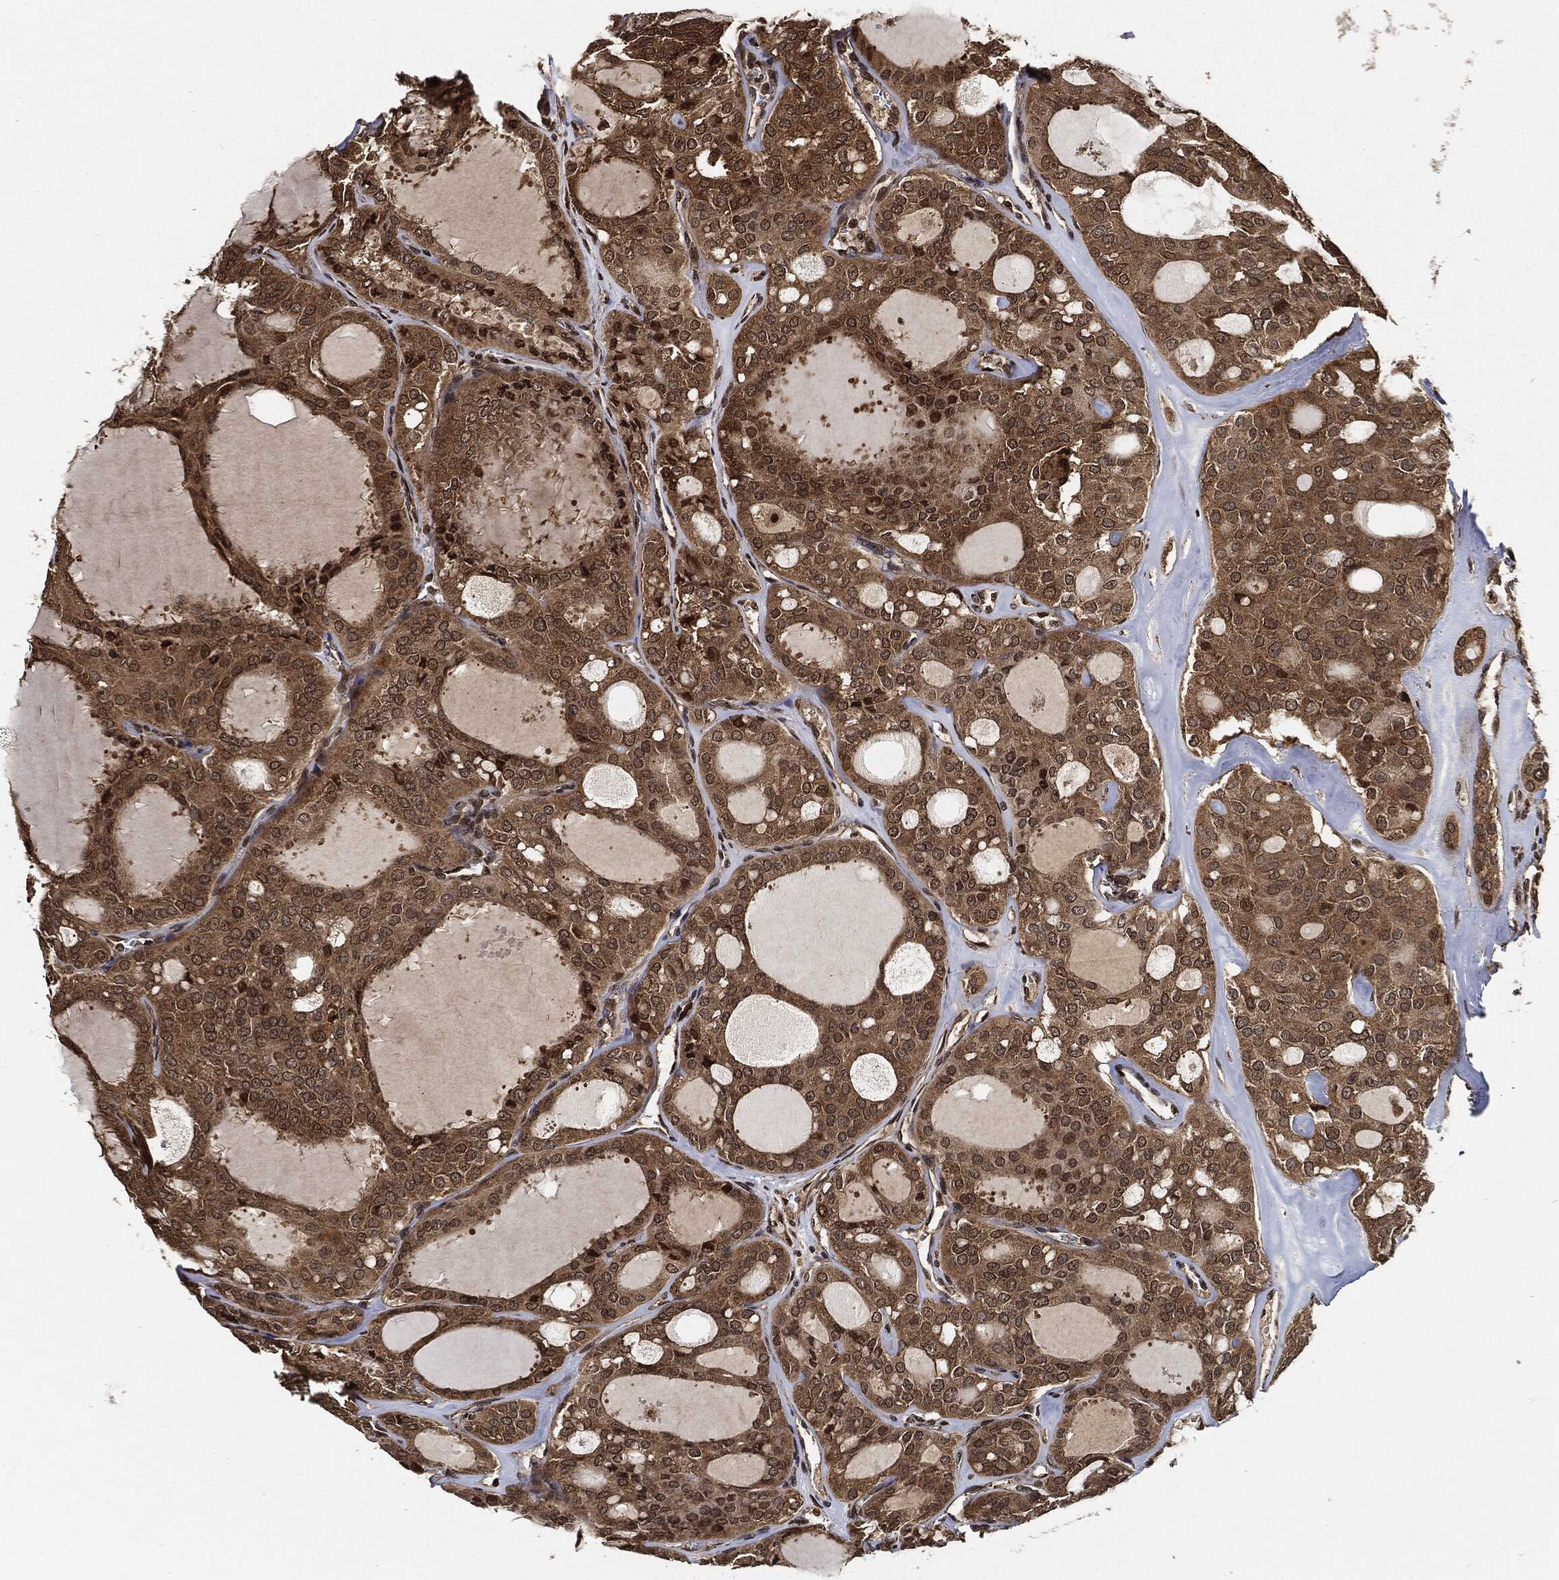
{"staining": {"intensity": "weak", "quantity": ">75%", "location": "cytoplasmic/membranous"}, "tissue": "thyroid cancer", "cell_type": "Tumor cells", "image_type": "cancer", "snomed": [{"axis": "morphology", "description": "Follicular adenoma carcinoma, NOS"}, {"axis": "topography", "description": "Thyroid gland"}], "caption": "An immunohistochemistry histopathology image of neoplastic tissue is shown. Protein staining in brown highlights weak cytoplasmic/membranous positivity in thyroid cancer within tumor cells.", "gene": "PDK1", "patient": {"sex": "male", "age": 75}}